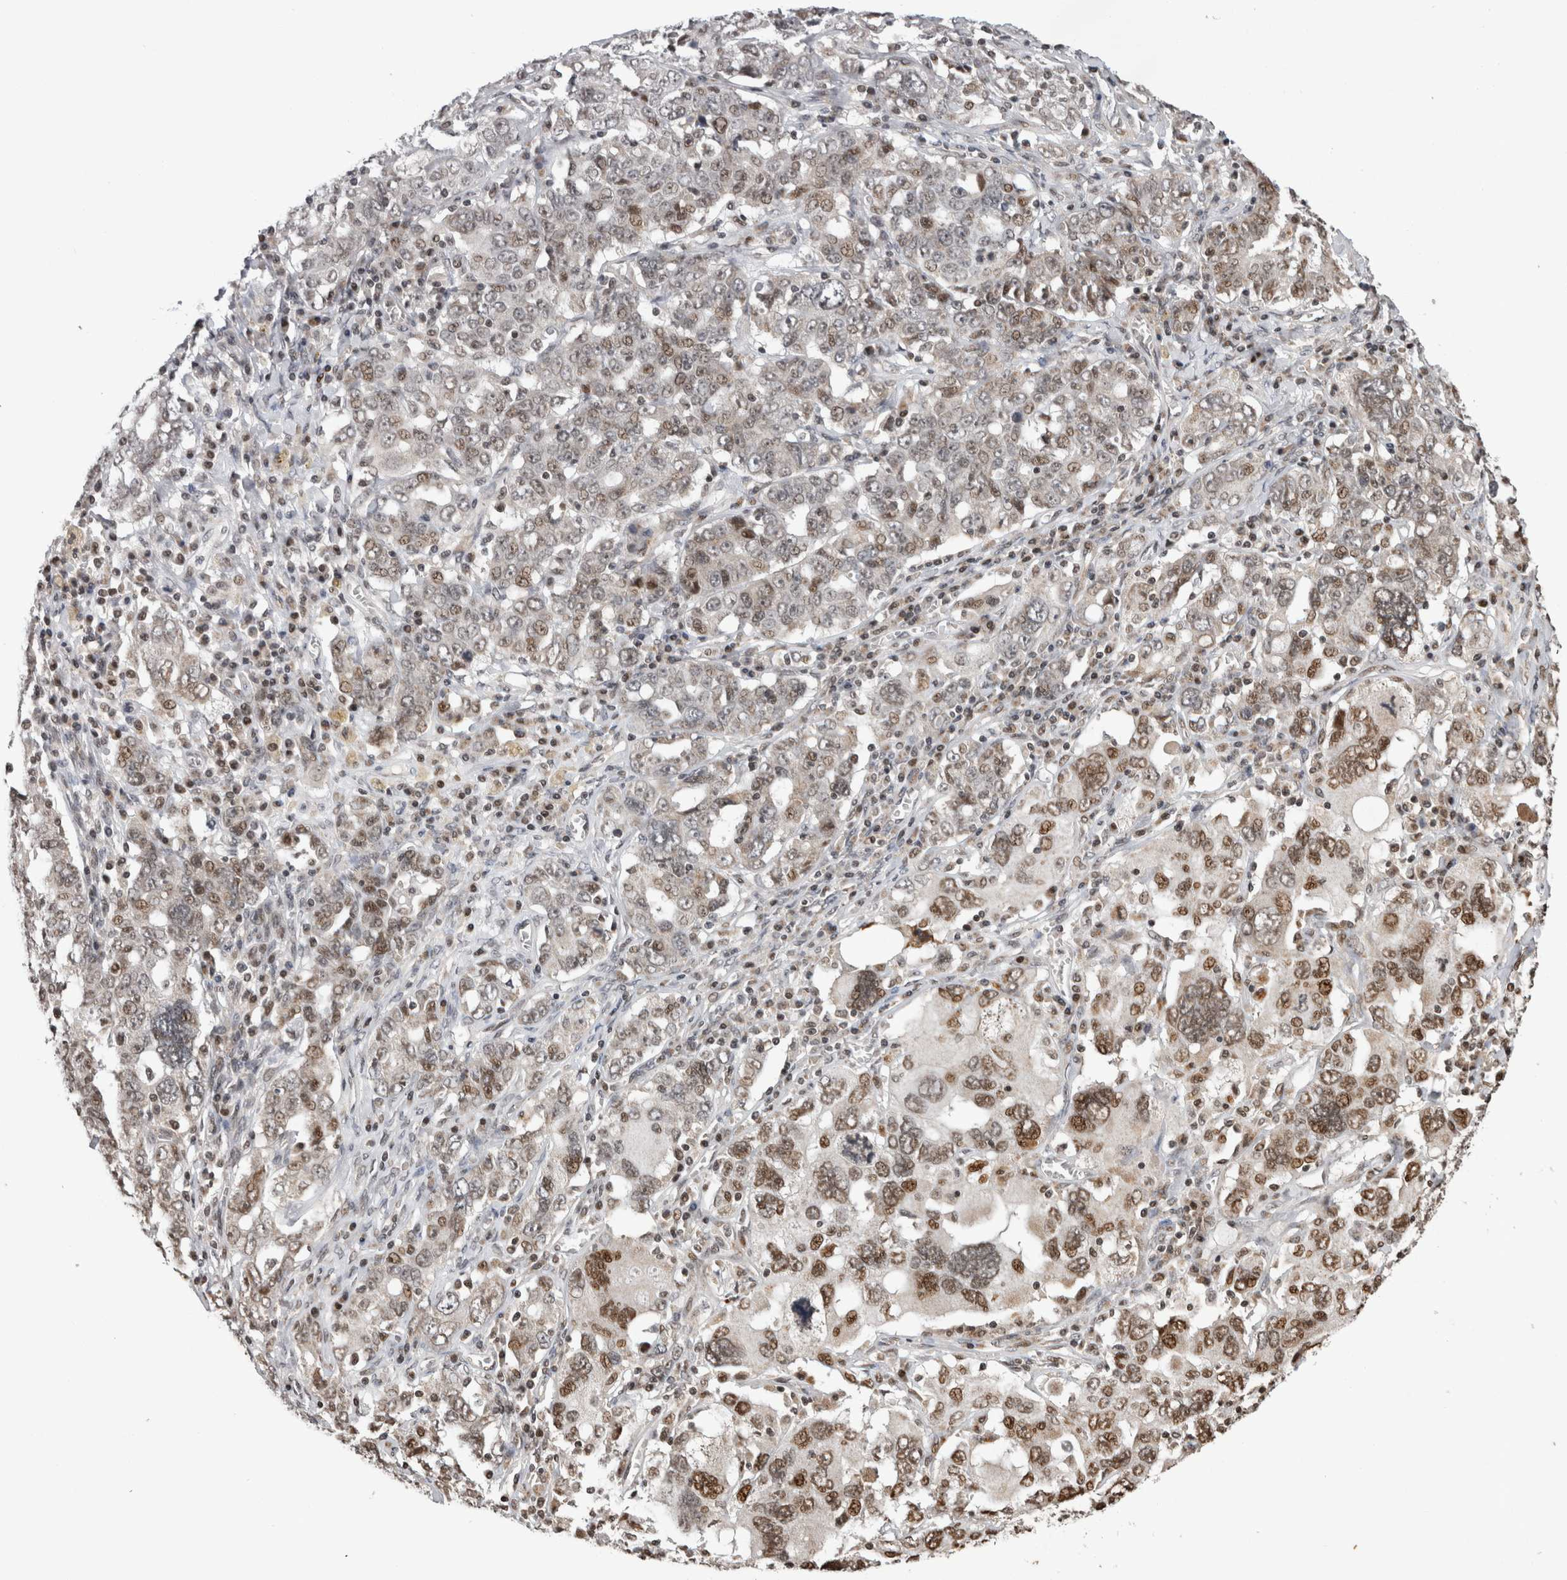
{"staining": {"intensity": "moderate", "quantity": "25%-75%", "location": "nuclear"}, "tissue": "ovarian cancer", "cell_type": "Tumor cells", "image_type": "cancer", "snomed": [{"axis": "morphology", "description": "Carcinoma, endometroid"}, {"axis": "topography", "description": "Ovary"}], "caption": "Brown immunohistochemical staining in ovarian endometroid carcinoma reveals moderate nuclear expression in about 25%-75% of tumor cells.", "gene": "ZBTB11", "patient": {"sex": "female", "age": 62}}